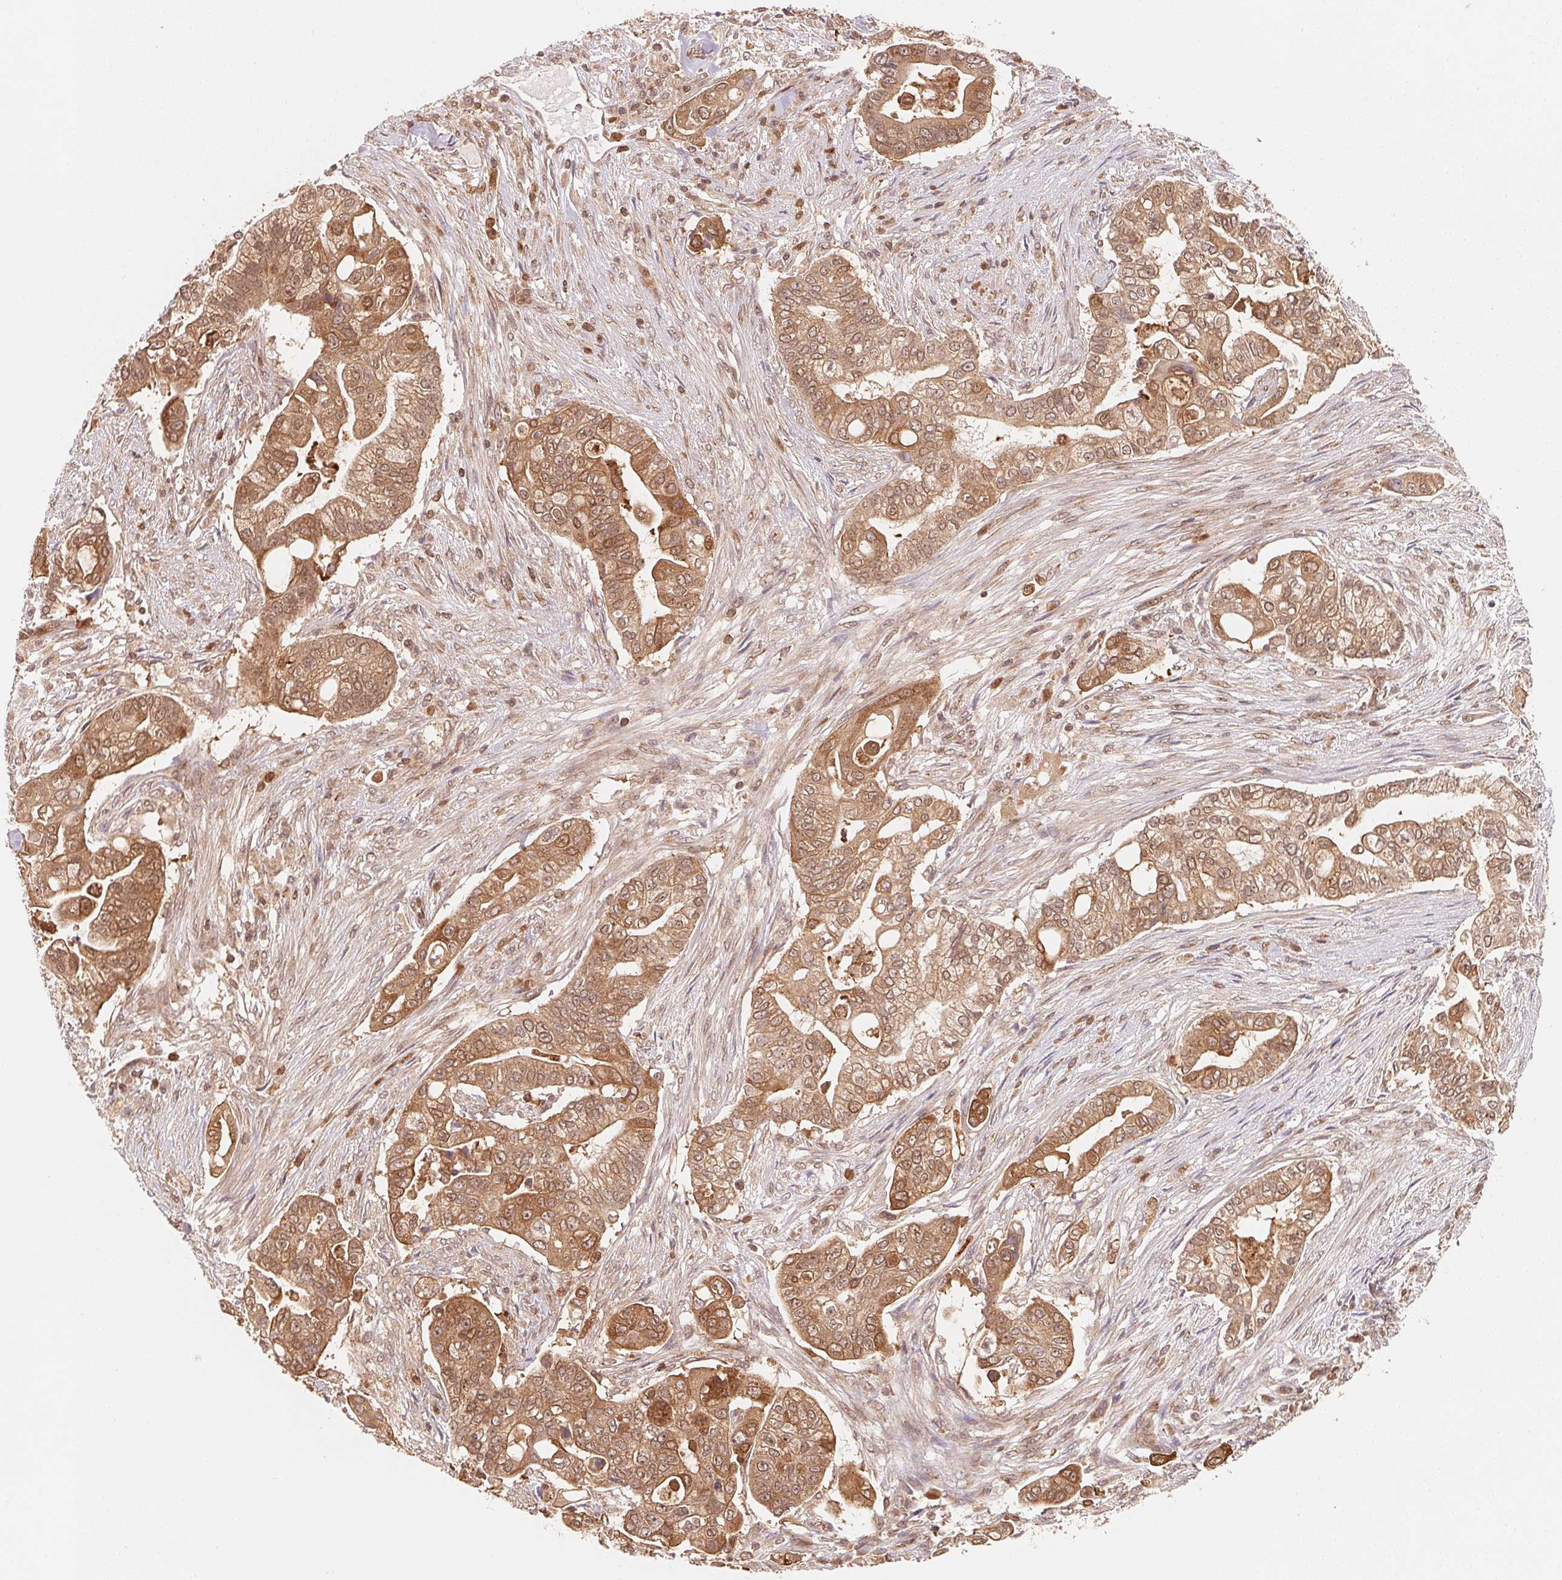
{"staining": {"intensity": "moderate", "quantity": ">75%", "location": "cytoplasmic/membranous,nuclear"}, "tissue": "pancreatic cancer", "cell_type": "Tumor cells", "image_type": "cancer", "snomed": [{"axis": "morphology", "description": "Adenocarcinoma, NOS"}, {"axis": "topography", "description": "Pancreas"}], "caption": "Immunohistochemical staining of pancreatic cancer (adenocarcinoma) displays medium levels of moderate cytoplasmic/membranous and nuclear staining in about >75% of tumor cells. (DAB (3,3'-diaminobenzidine) IHC, brown staining for protein, blue staining for nuclei).", "gene": "CCDC102B", "patient": {"sex": "female", "age": 69}}